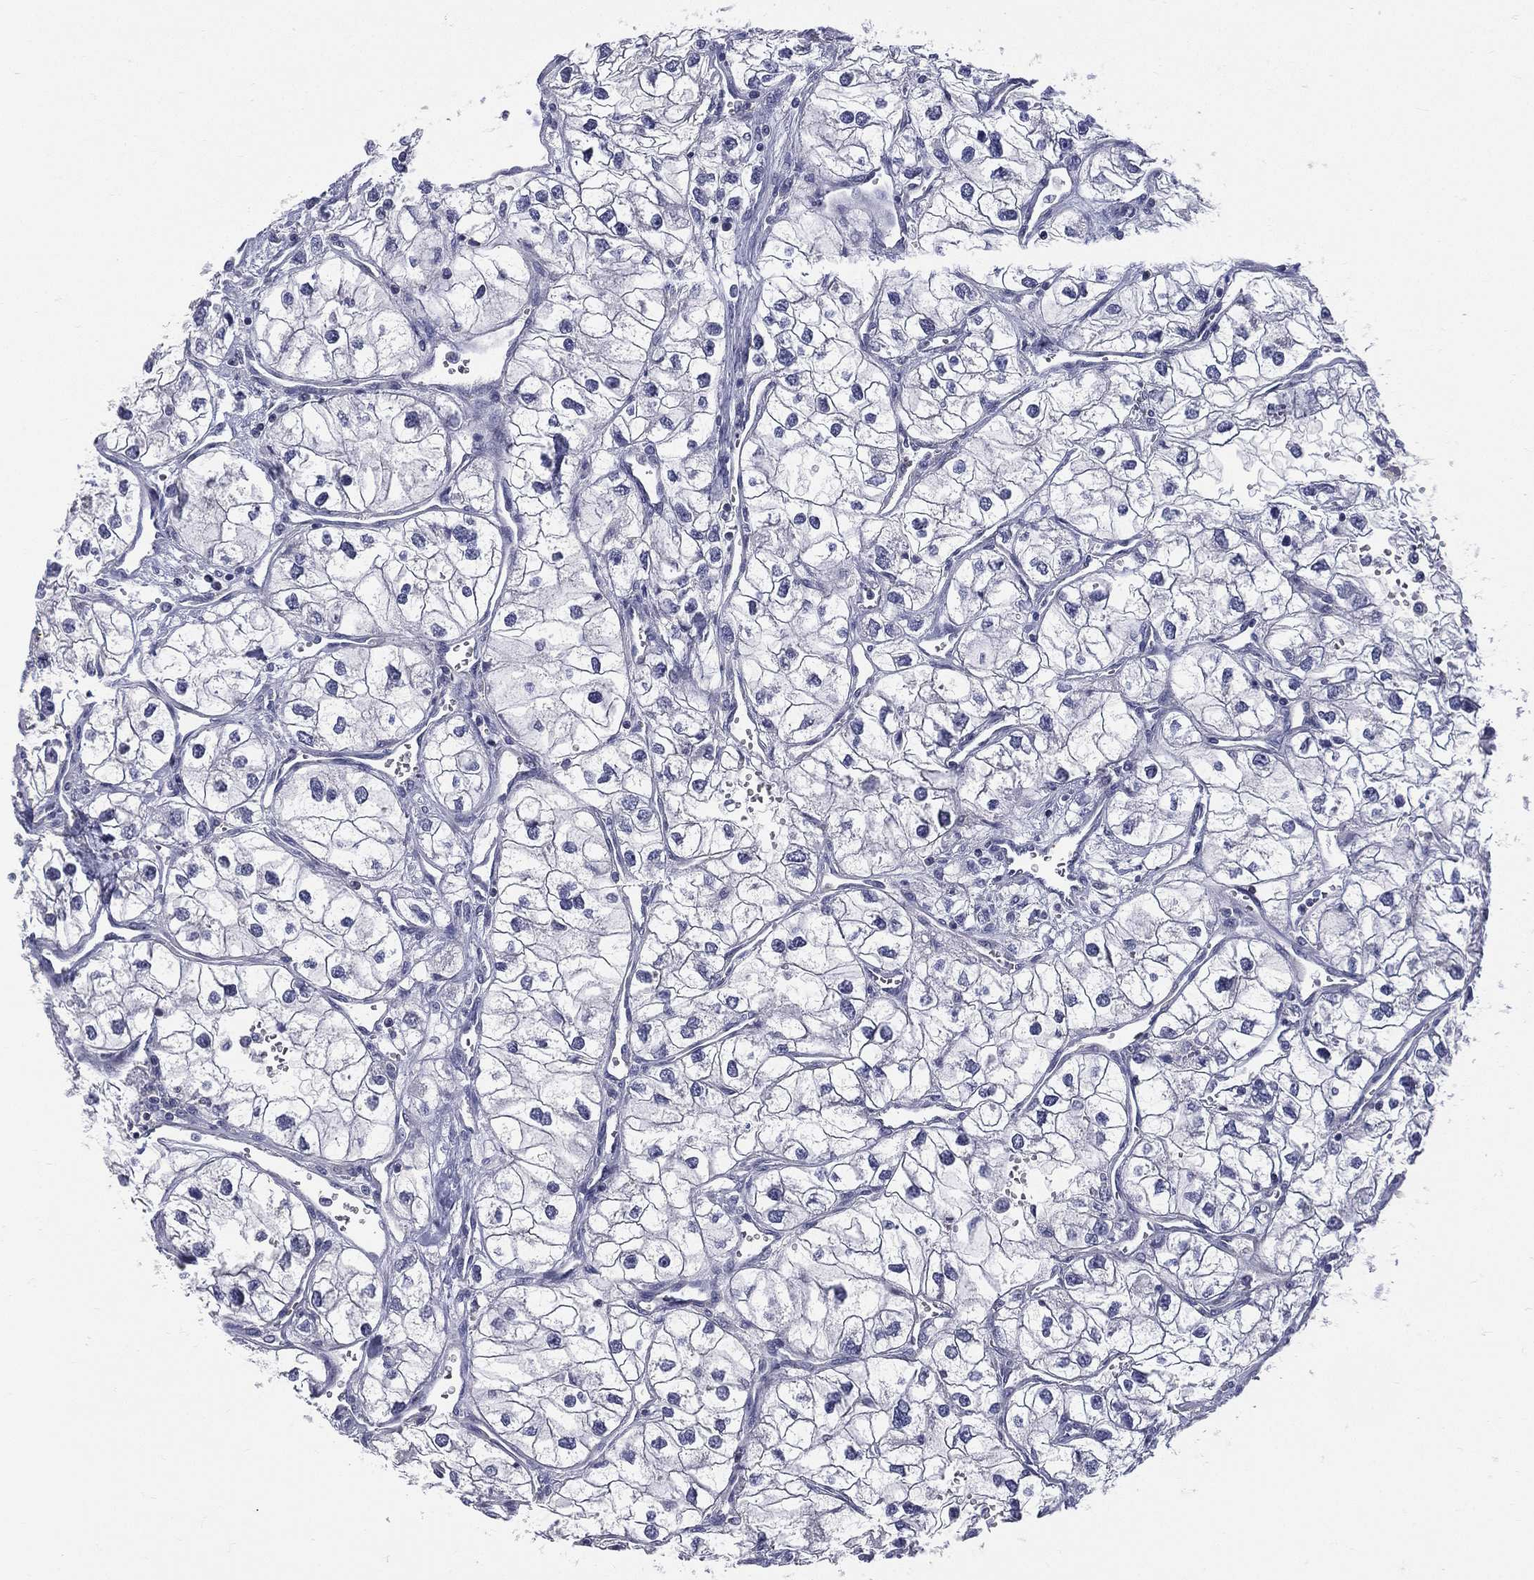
{"staining": {"intensity": "negative", "quantity": "none", "location": "none"}, "tissue": "renal cancer", "cell_type": "Tumor cells", "image_type": "cancer", "snomed": [{"axis": "morphology", "description": "Adenocarcinoma, NOS"}, {"axis": "topography", "description": "Kidney"}], "caption": "DAB immunohistochemical staining of human renal adenocarcinoma shows no significant expression in tumor cells. (DAB (3,3'-diaminobenzidine) immunohistochemistry (IHC) visualized using brightfield microscopy, high magnification).", "gene": "ETNPPL", "patient": {"sex": "male", "age": 59}}